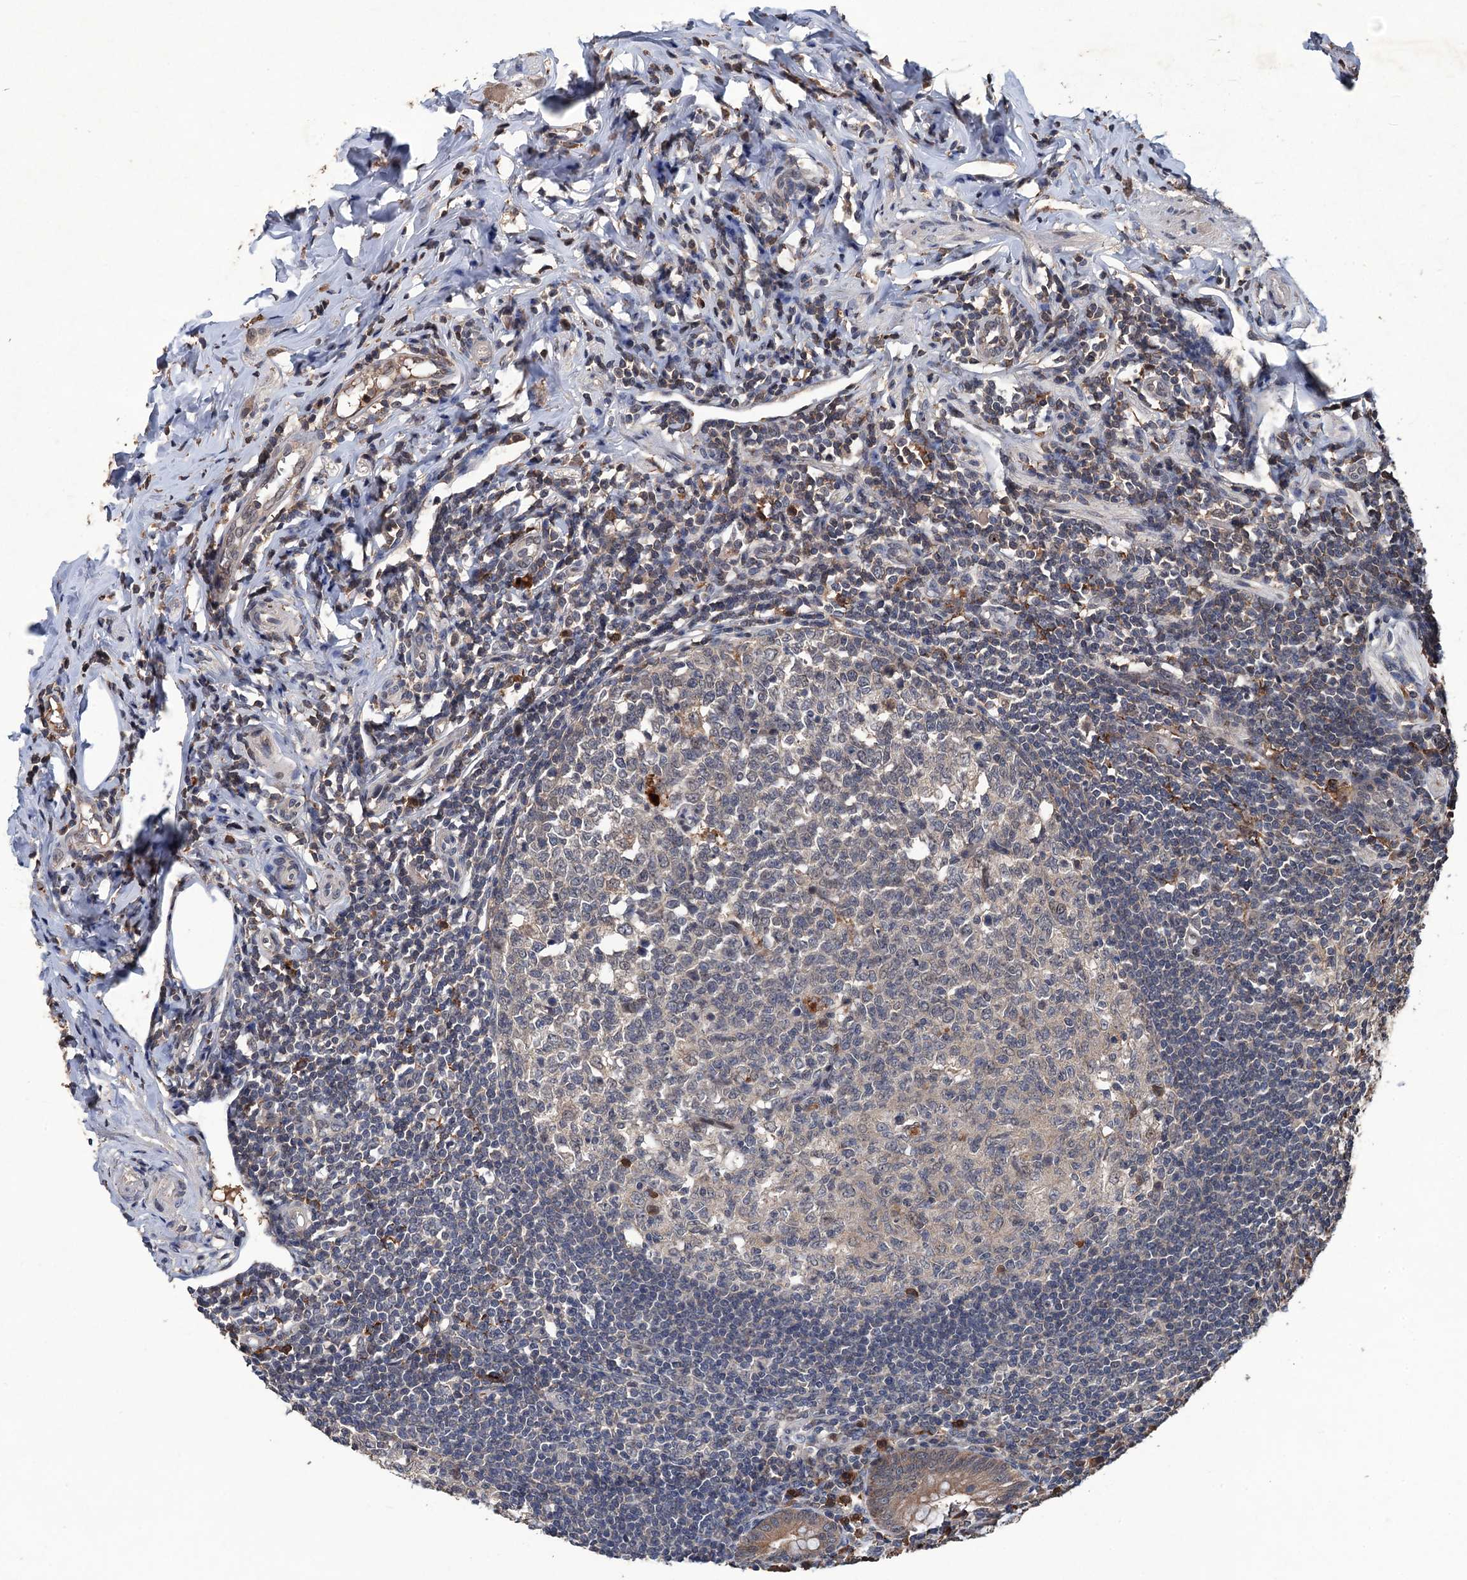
{"staining": {"intensity": "moderate", "quantity": ">75%", "location": "cytoplasmic/membranous"}, "tissue": "appendix", "cell_type": "Glandular cells", "image_type": "normal", "snomed": [{"axis": "morphology", "description": "Normal tissue, NOS"}, {"axis": "topography", "description": "Appendix"}], "caption": "The histopathology image shows a brown stain indicating the presence of a protein in the cytoplasmic/membranous of glandular cells in appendix. Immunohistochemistry (ihc) stains the protein in brown and the nuclei are stained blue.", "gene": "ZNF438", "patient": {"sex": "female", "age": 33}}